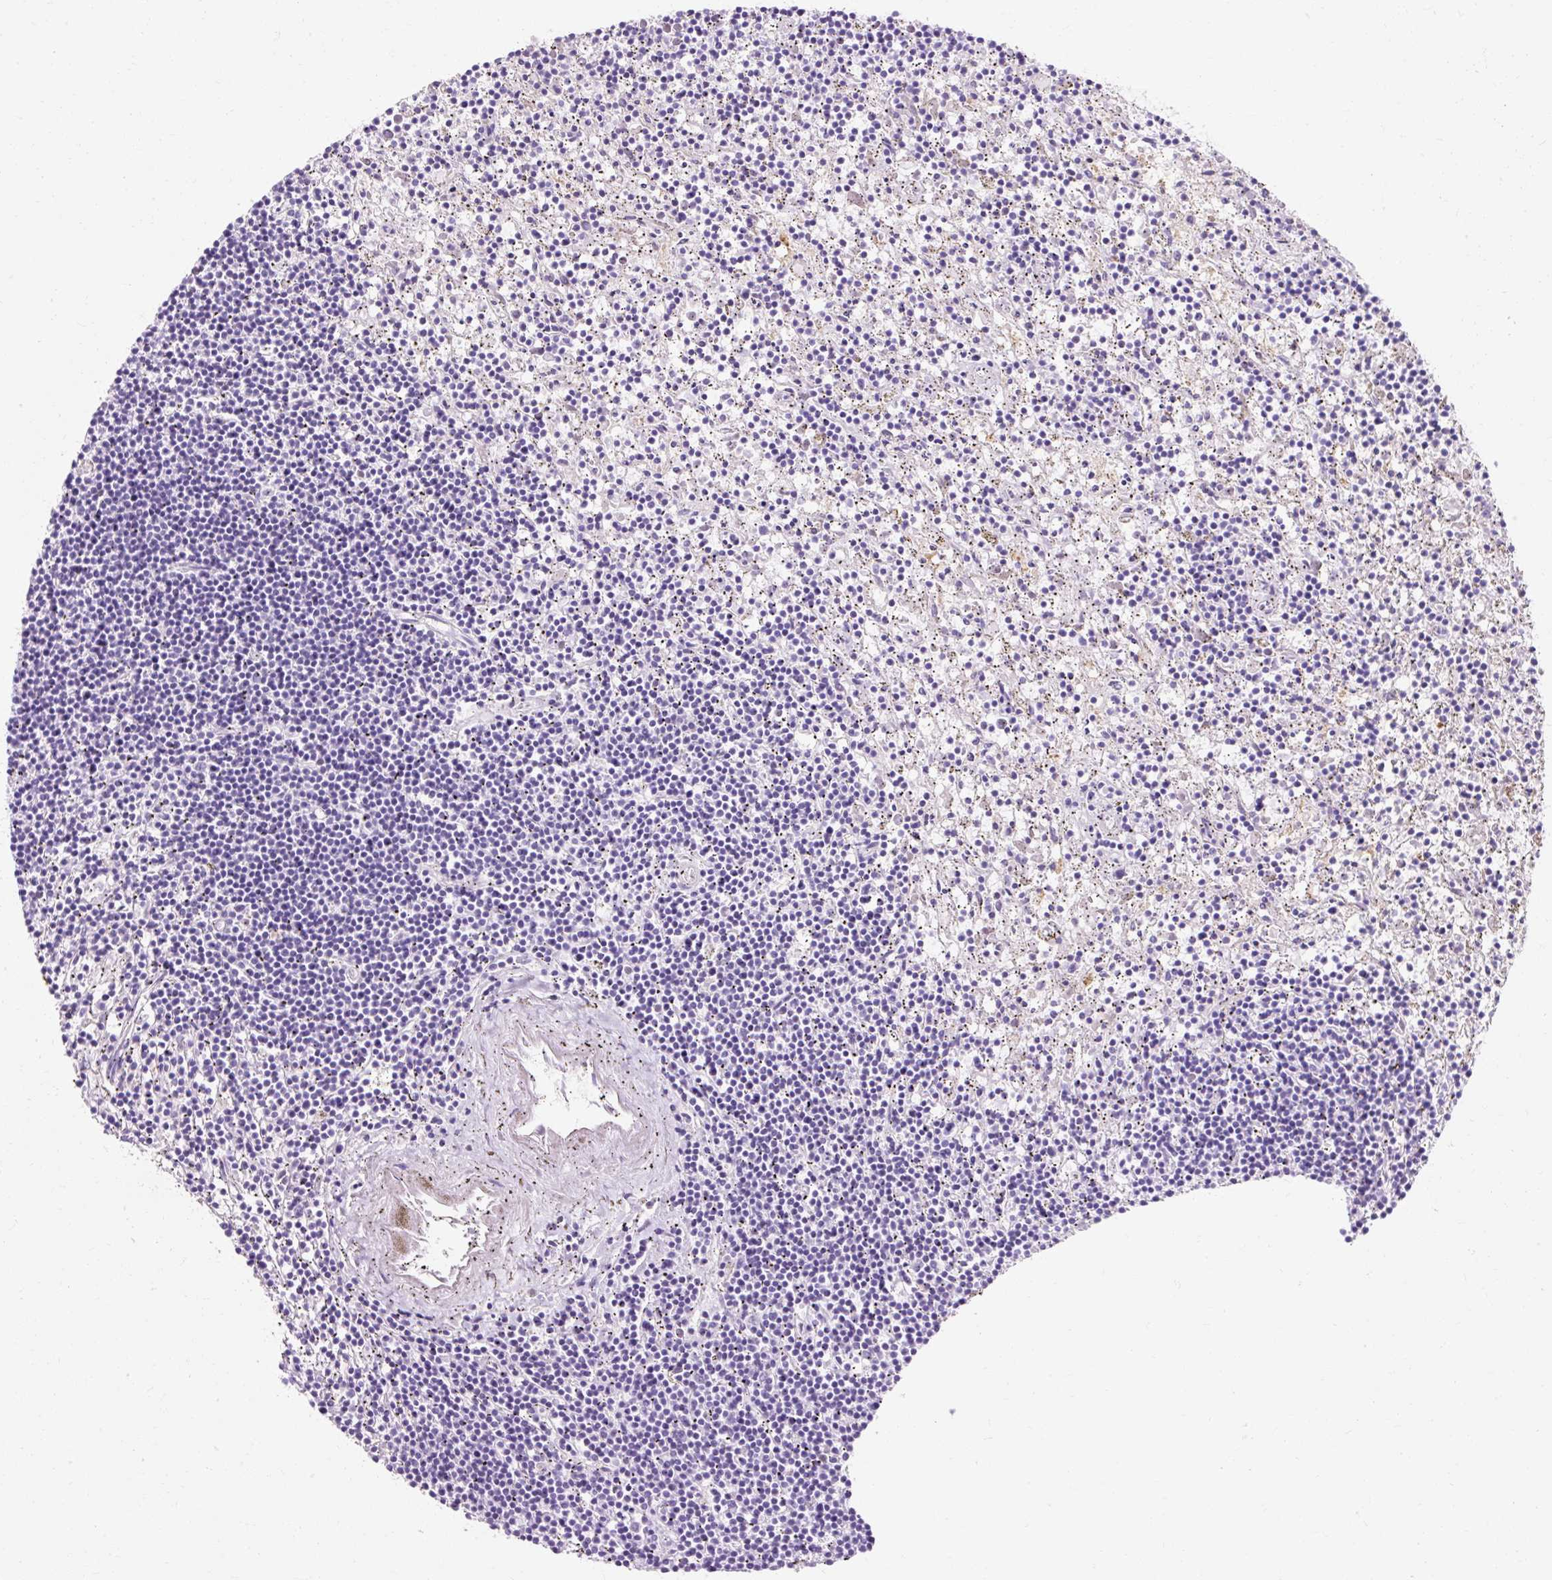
{"staining": {"intensity": "negative", "quantity": "none", "location": "none"}, "tissue": "lymphoma", "cell_type": "Tumor cells", "image_type": "cancer", "snomed": [{"axis": "morphology", "description": "Malignant lymphoma, non-Hodgkin's type, Low grade"}, {"axis": "topography", "description": "Spleen"}], "caption": "The micrograph demonstrates no significant expression in tumor cells of lymphoma.", "gene": "CLDN25", "patient": {"sex": "male", "age": 76}}